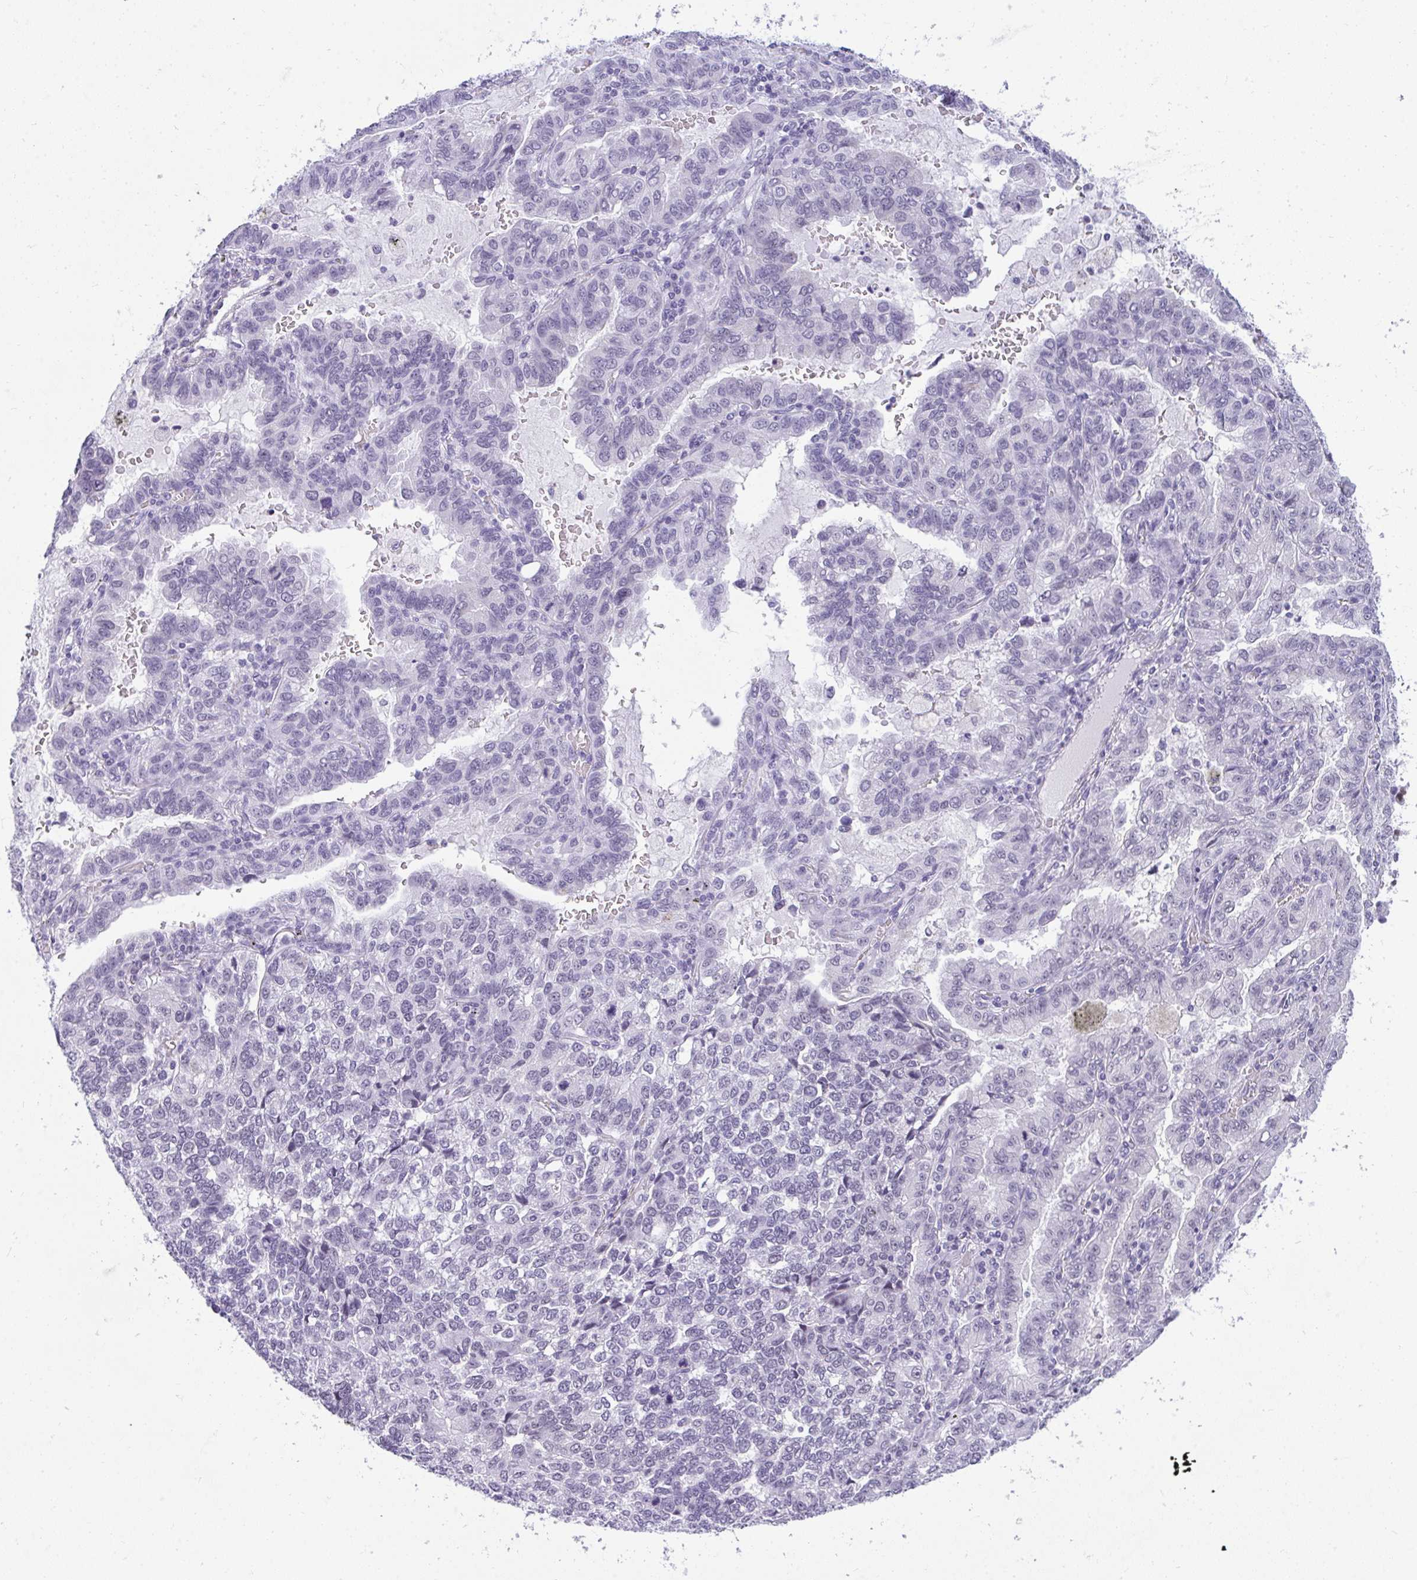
{"staining": {"intensity": "negative", "quantity": "none", "location": "none"}, "tissue": "lung cancer", "cell_type": "Tumor cells", "image_type": "cancer", "snomed": [{"axis": "morphology", "description": "Adenocarcinoma, NOS"}, {"axis": "topography", "description": "Lymph node"}, {"axis": "topography", "description": "Lung"}], "caption": "Histopathology image shows no significant protein positivity in tumor cells of adenocarcinoma (lung). (DAB IHC, high magnification).", "gene": "PLA2G1B", "patient": {"sex": "male", "age": 66}}